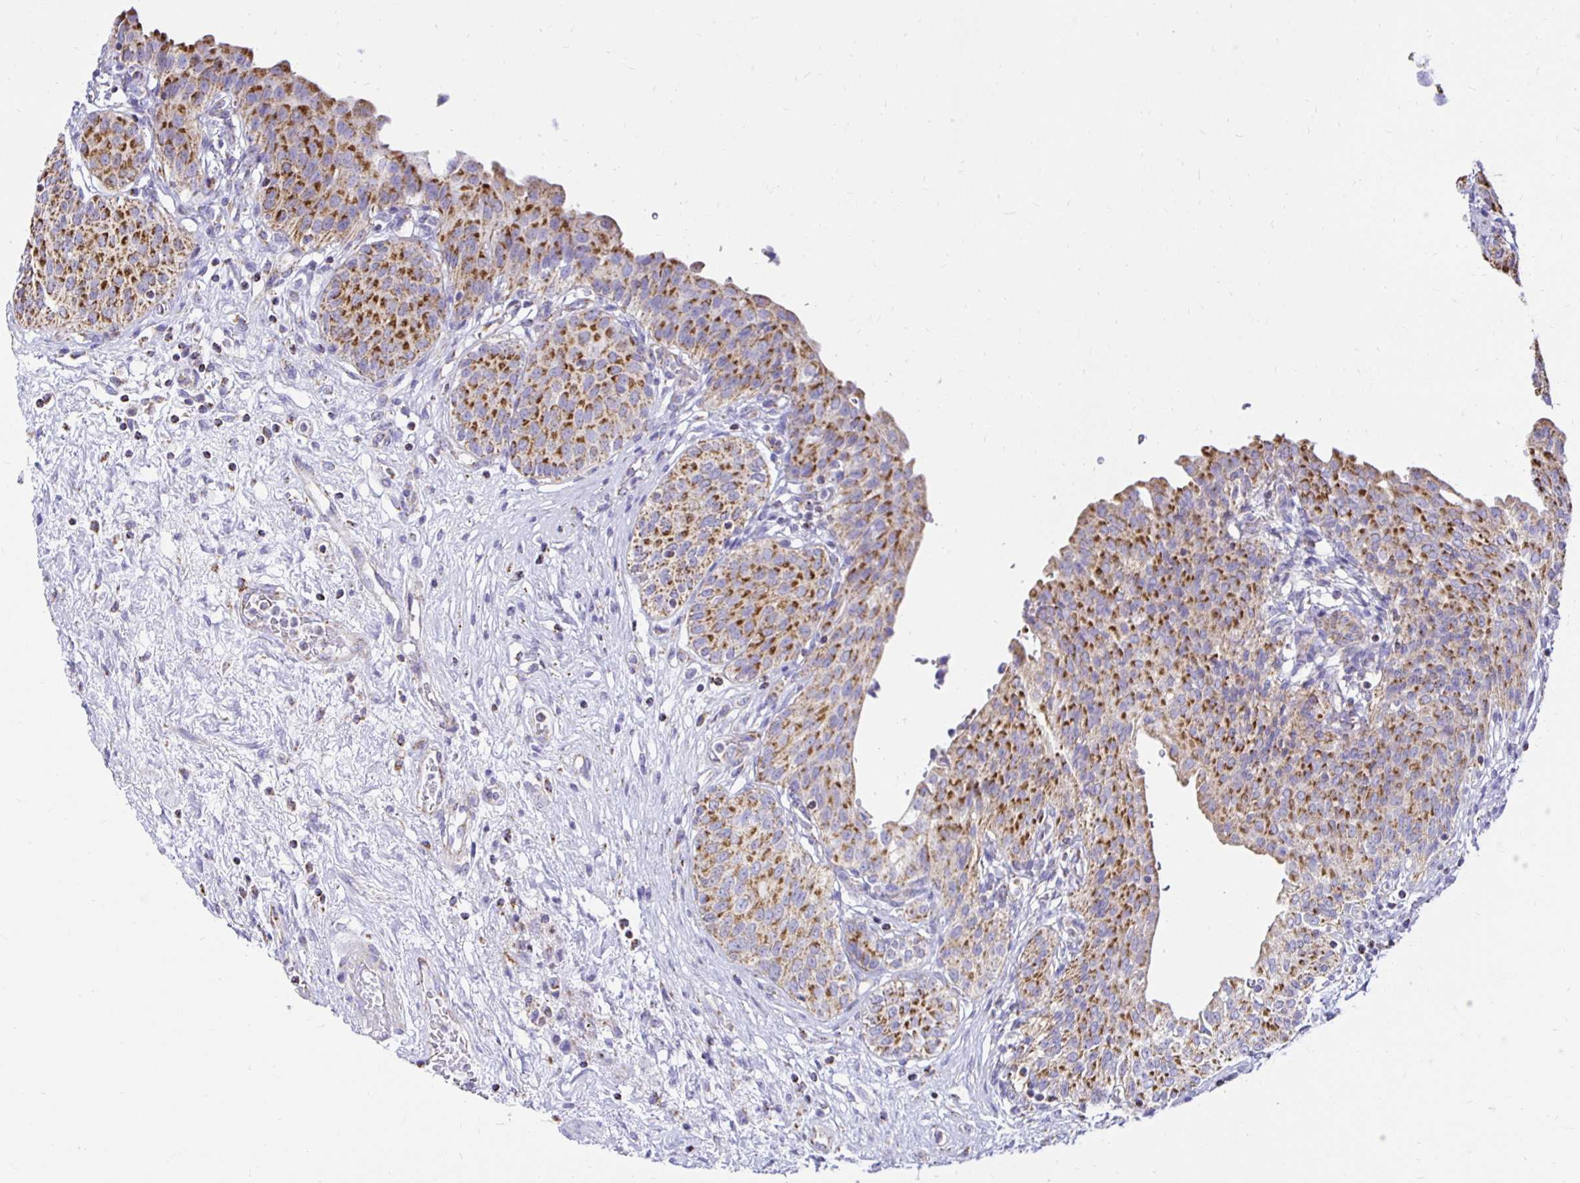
{"staining": {"intensity": "strong", "quantity": ">75%", "location": "cytoplasmic/membranous"}, "tissue": "urinary bladder", "cell_type": "Urothelial cells", "image_type": "normal", "snomed": [{"axis": "morphology", "description": "Normal tissue, NOS"}, {"axis": "topography", "description": "Urinary bladder"}], "caption": "Protein staining exhibits strong cytoplasmic/membranous expression in approximately >75% of urothelial cells in normal urinary bladder. The staining was performed using DAB, with brown indicating positive protein expression. Nuclei are stained blue with hematoxylin.", "gene": "PLAAT2", "patient": {"sex": "male", "age": 68}}